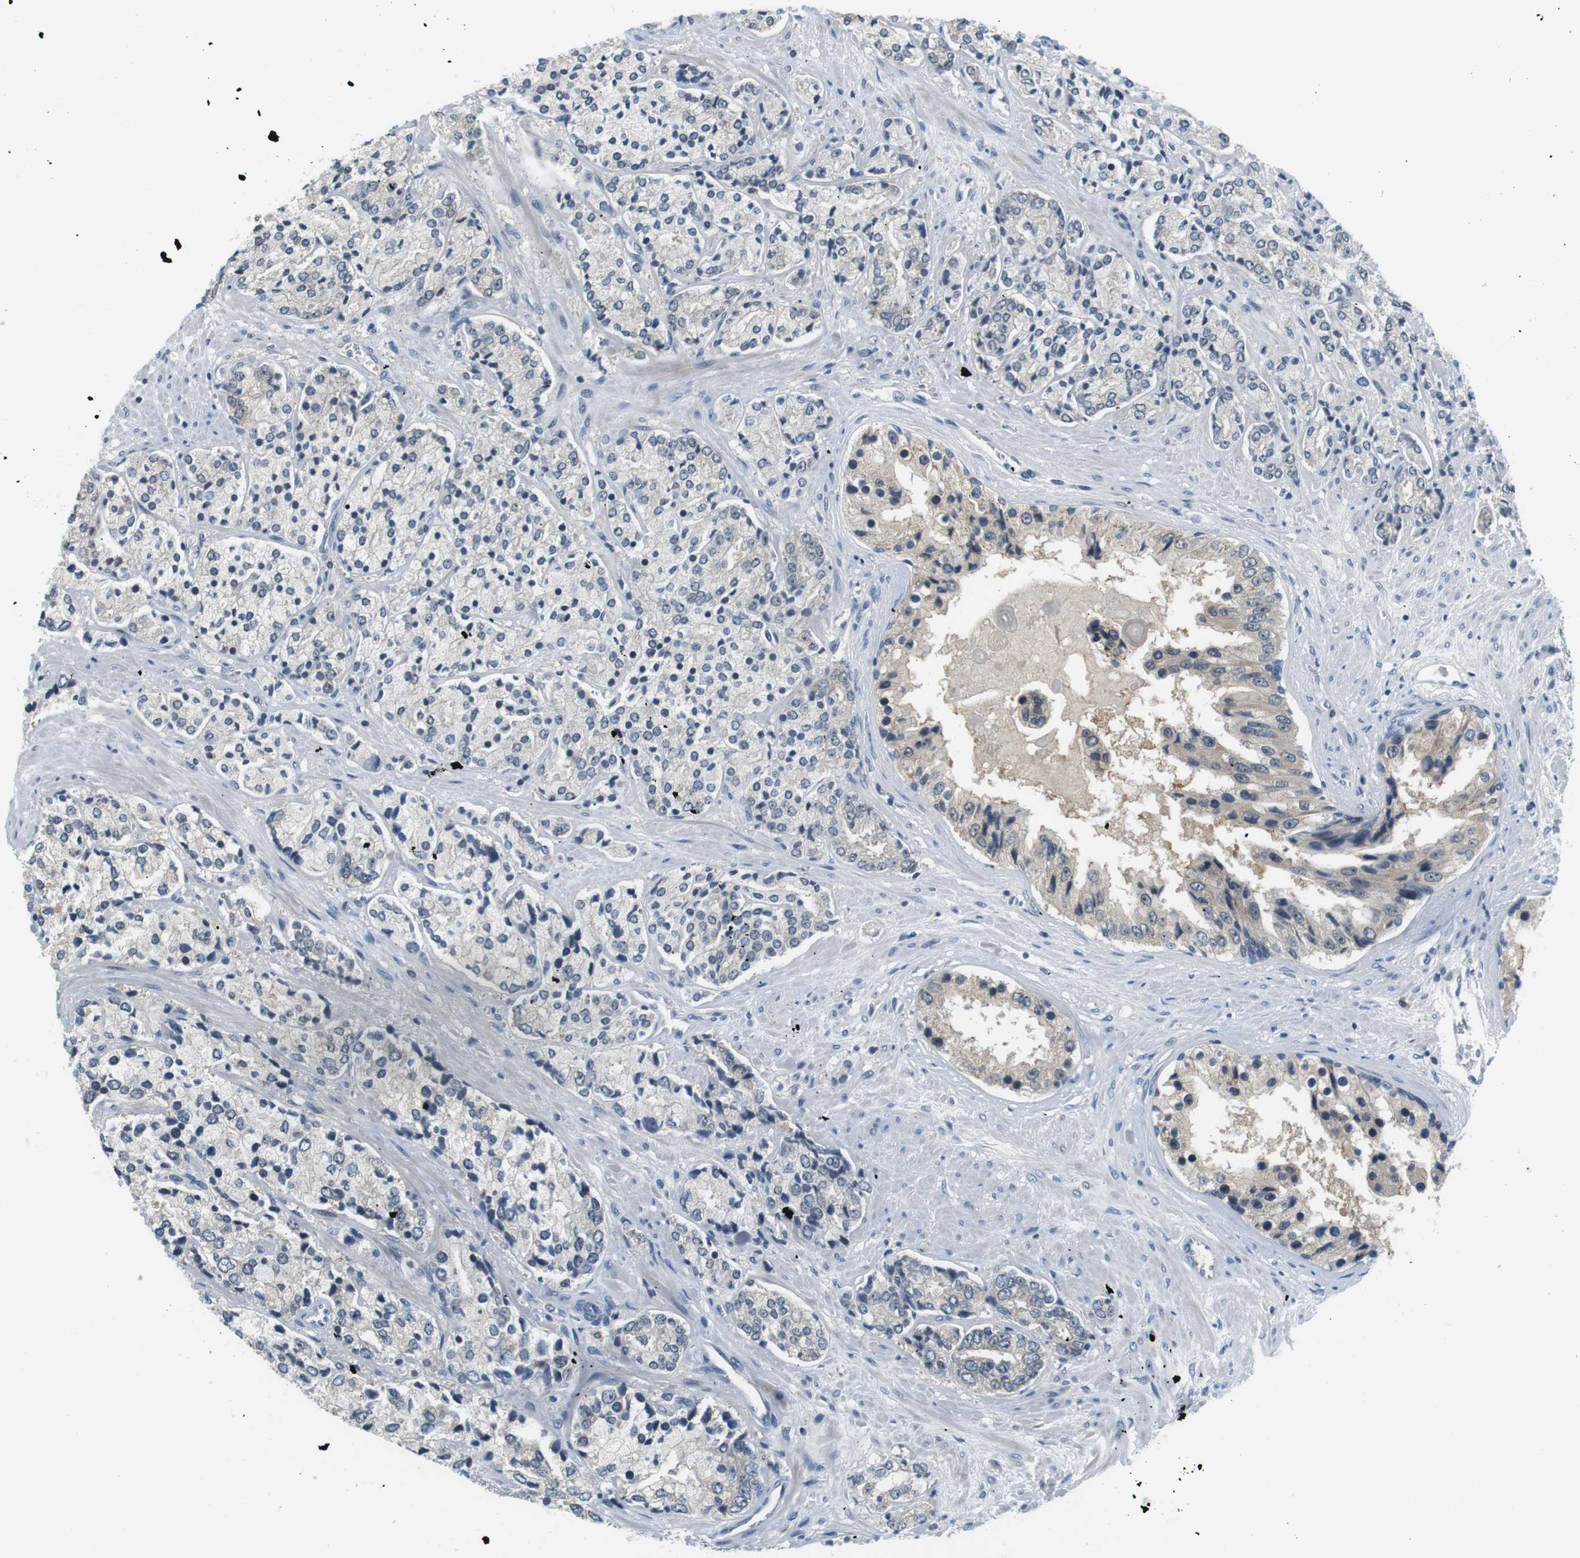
{"staining": {"intensity": "negative", "quantity": "none", "location": "none"}, "tissue": "prostate cancer", "cell_type": "Tumor cells", "image_type": "cancer", "snomed": [{"axis": "morphology", "description": "Adenocarcinoma, High grade"}, {"axis": "topography", "description": "Prostate"}], "caption": "Immunohistochemistry histopathology image of high-grade adenocarcinoma (prostate) stained for a protein (brown), which demonstrates no staining in tumor cells.", "gene": "WNT7A", "patient": {"sex": "male", "age": 71}}